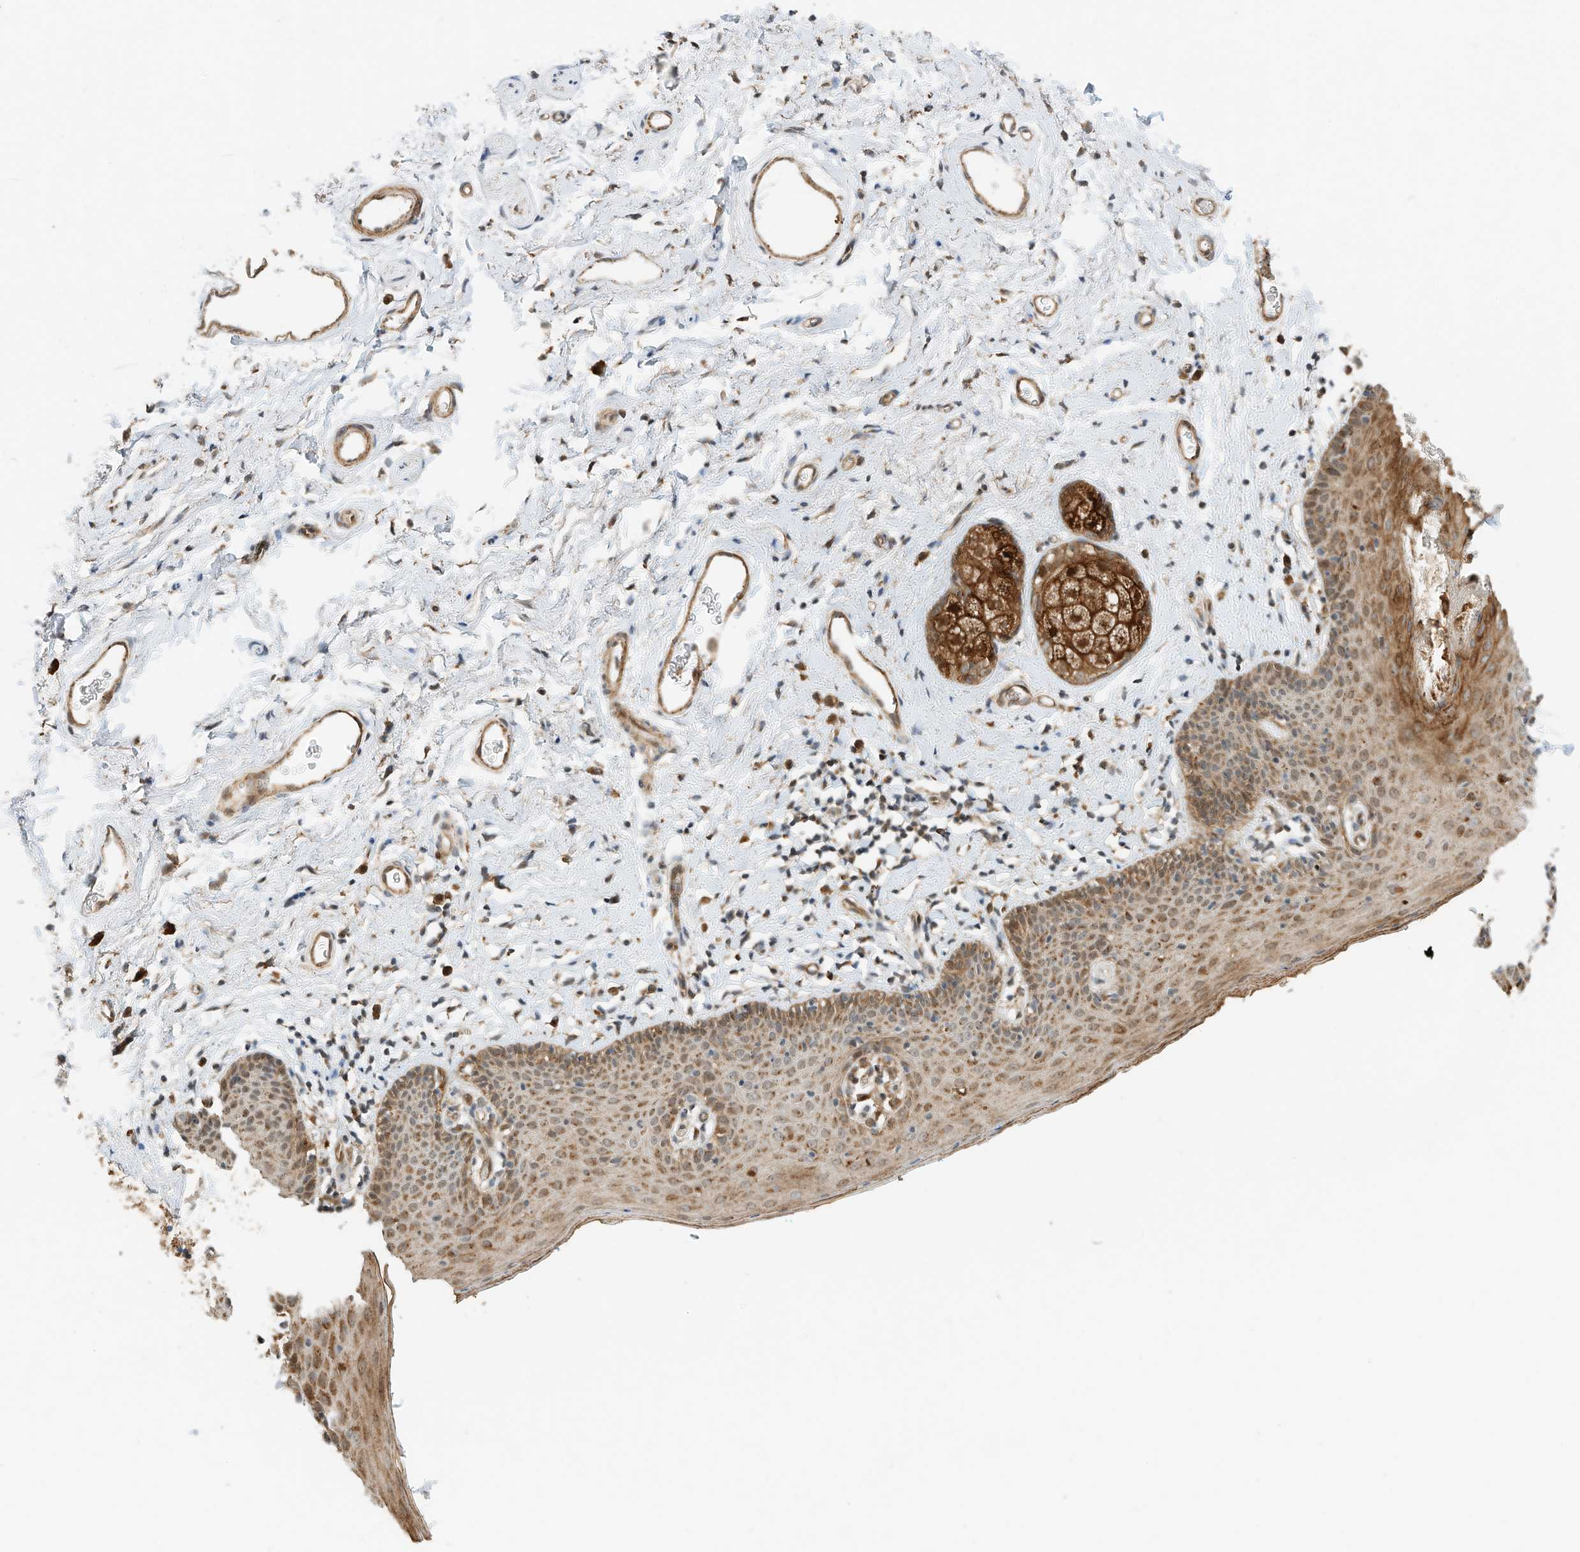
{"staining": {"intensity": "moderate", "quantity": ">75%", "location": "cytoplasmic/membranous"}, "tissue": "skin", "cell_type": "Epidermal cells", "image_type": "normal", "snomed": [{"axis": "morphology", "description": "Normal tissue, NOS"}, {"axis": "topography", "description": "Vulva"}], "caption": "This is a histology image of immunohistochemistry (IHC) staining of unremarkable skin, which shows moderate positivity in the cytoplasmic/membranous of epidermal cells.", "gene": "CPAMD8", "patient": {"sex": "female", "age": 66}}